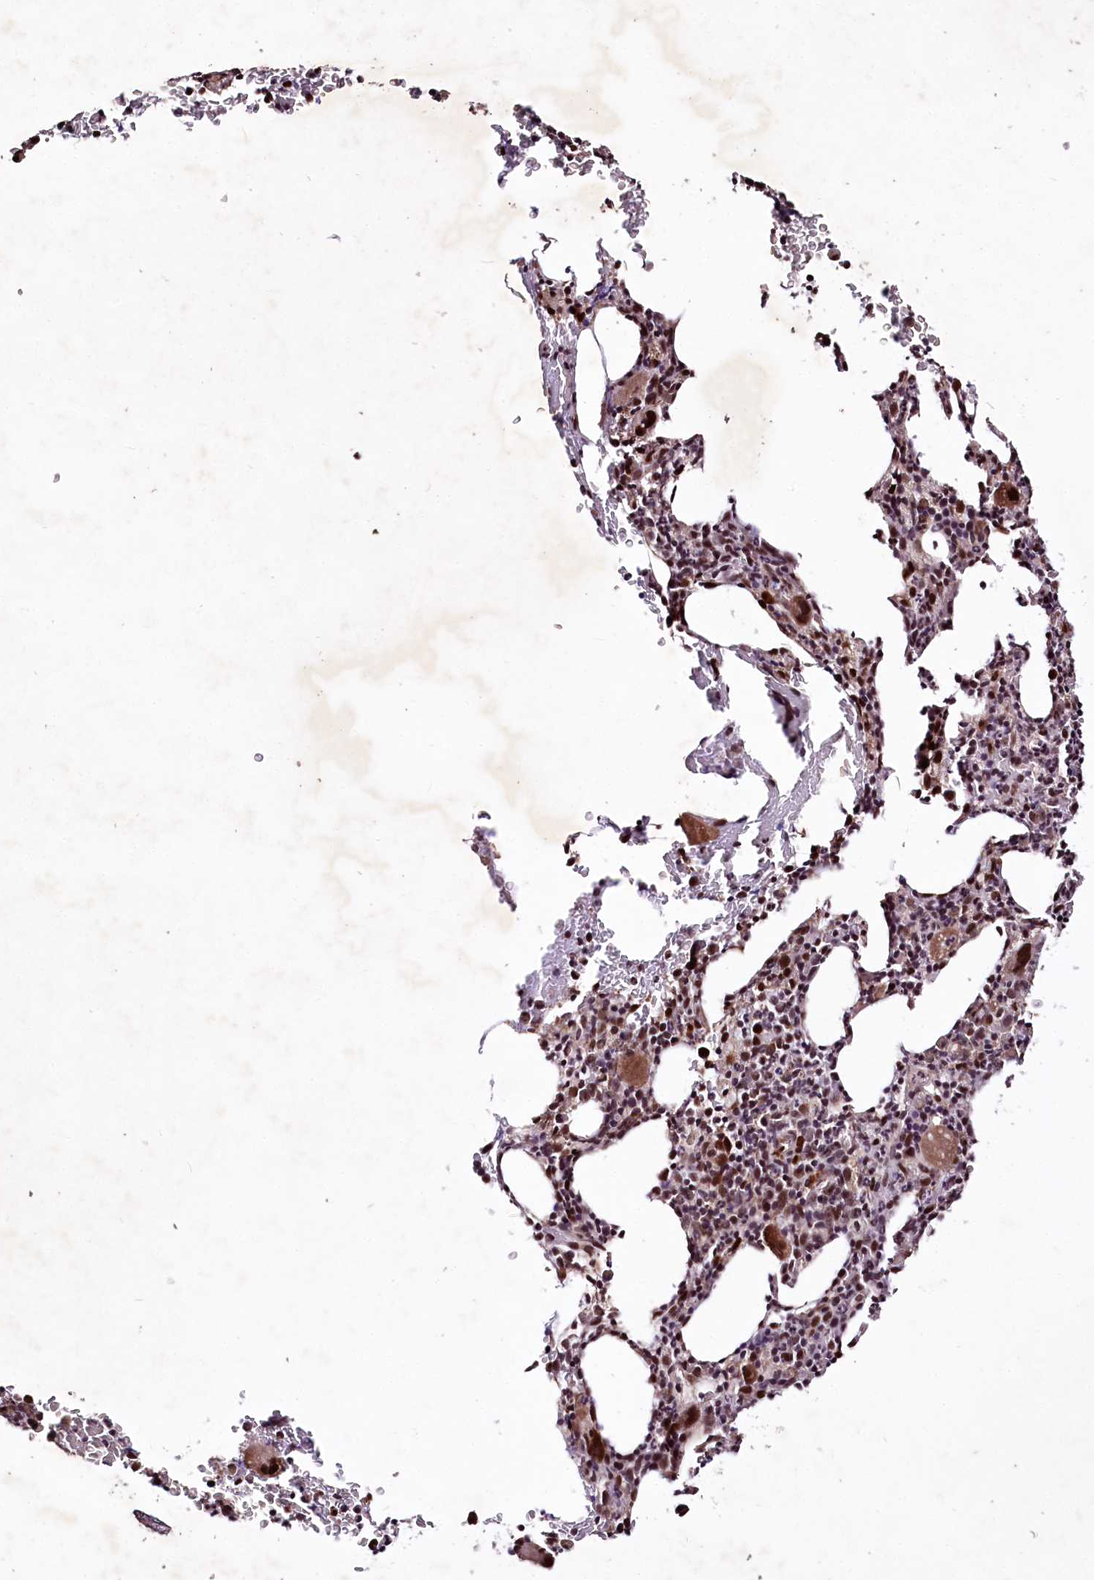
{"staining": {"intensity": "moderate", "quantity": "25%-75%", "location": "cytoplasmic/membranous,nuclear"}, "tissue": "bone marrow", "cell_type": "Hematopoietic cells", "image_type": "normal", "snomed": [{"axis": "morphology", "description": "Normal tissue, NOS"}, {"axis": "topography", "description": "Bone marrow"}], "caption": "Protein staining of normal bone marrow reveals moderate cytoplasmic/membranous,nuclear positivity in approximately 25%-75% of hematopoietic cells.", "gene": "DMP1", "patient": {"sex": "male", "age": 79}}